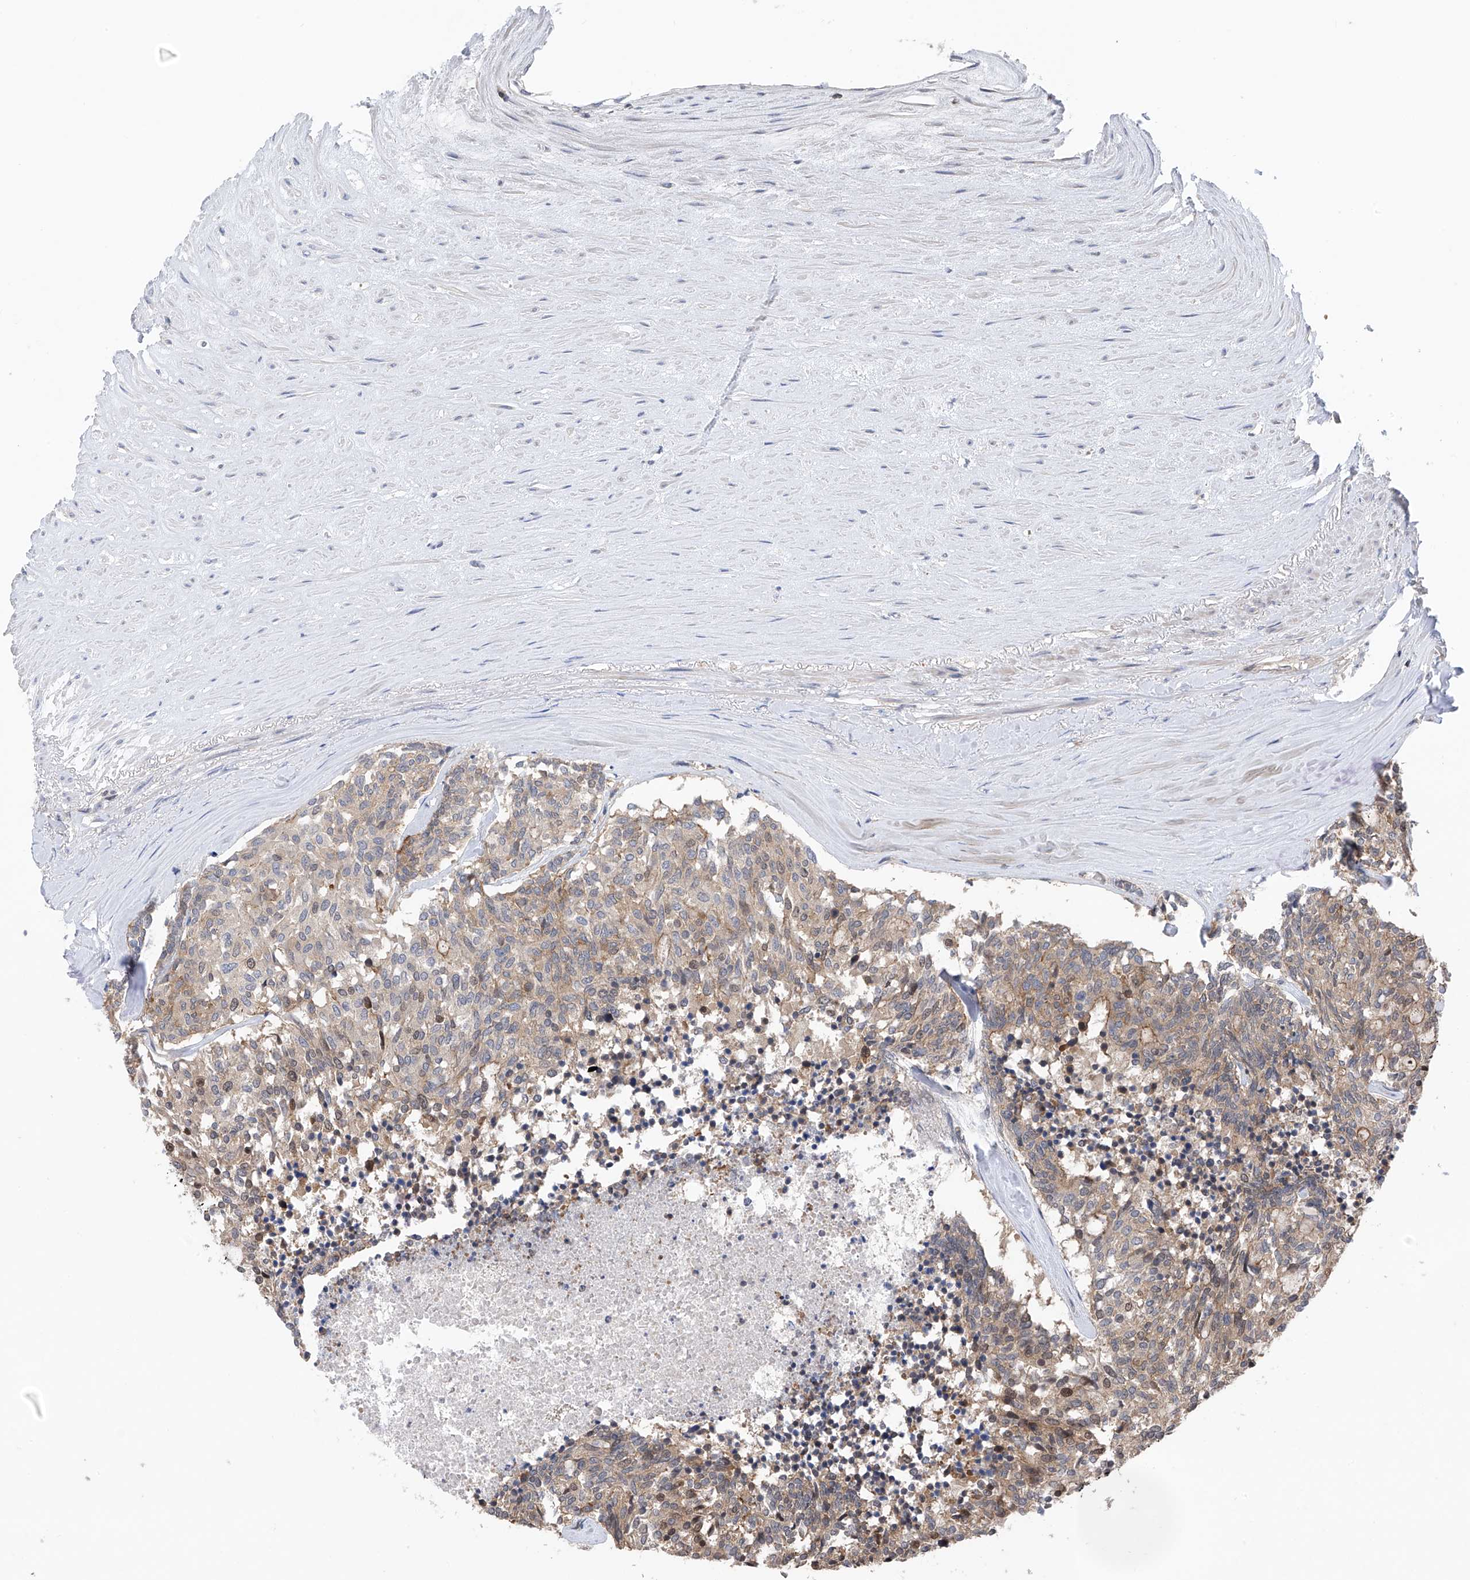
{"staining": {"intensity": "weak", "quantity": "25%-75%", "location": "cytoplasmic/membranous,nuclear"}, "tissue": "carcinoid", "cell_type": "Tumor cells", "image_type": "cancer", "snomed": [{"axis": "morphology", "description": "Carcinoid, malignant, NOS"}, {"axis": "topography", "description": "Pancreas"}], "caption": "Tumor cells reveal low levels of weak cytoplasmic/membranous and nuclear expression in about 25%-75% of cells in carcinoid.", "gene": "DNAJC9", "patient": {"sex": "female", "age": 54}}